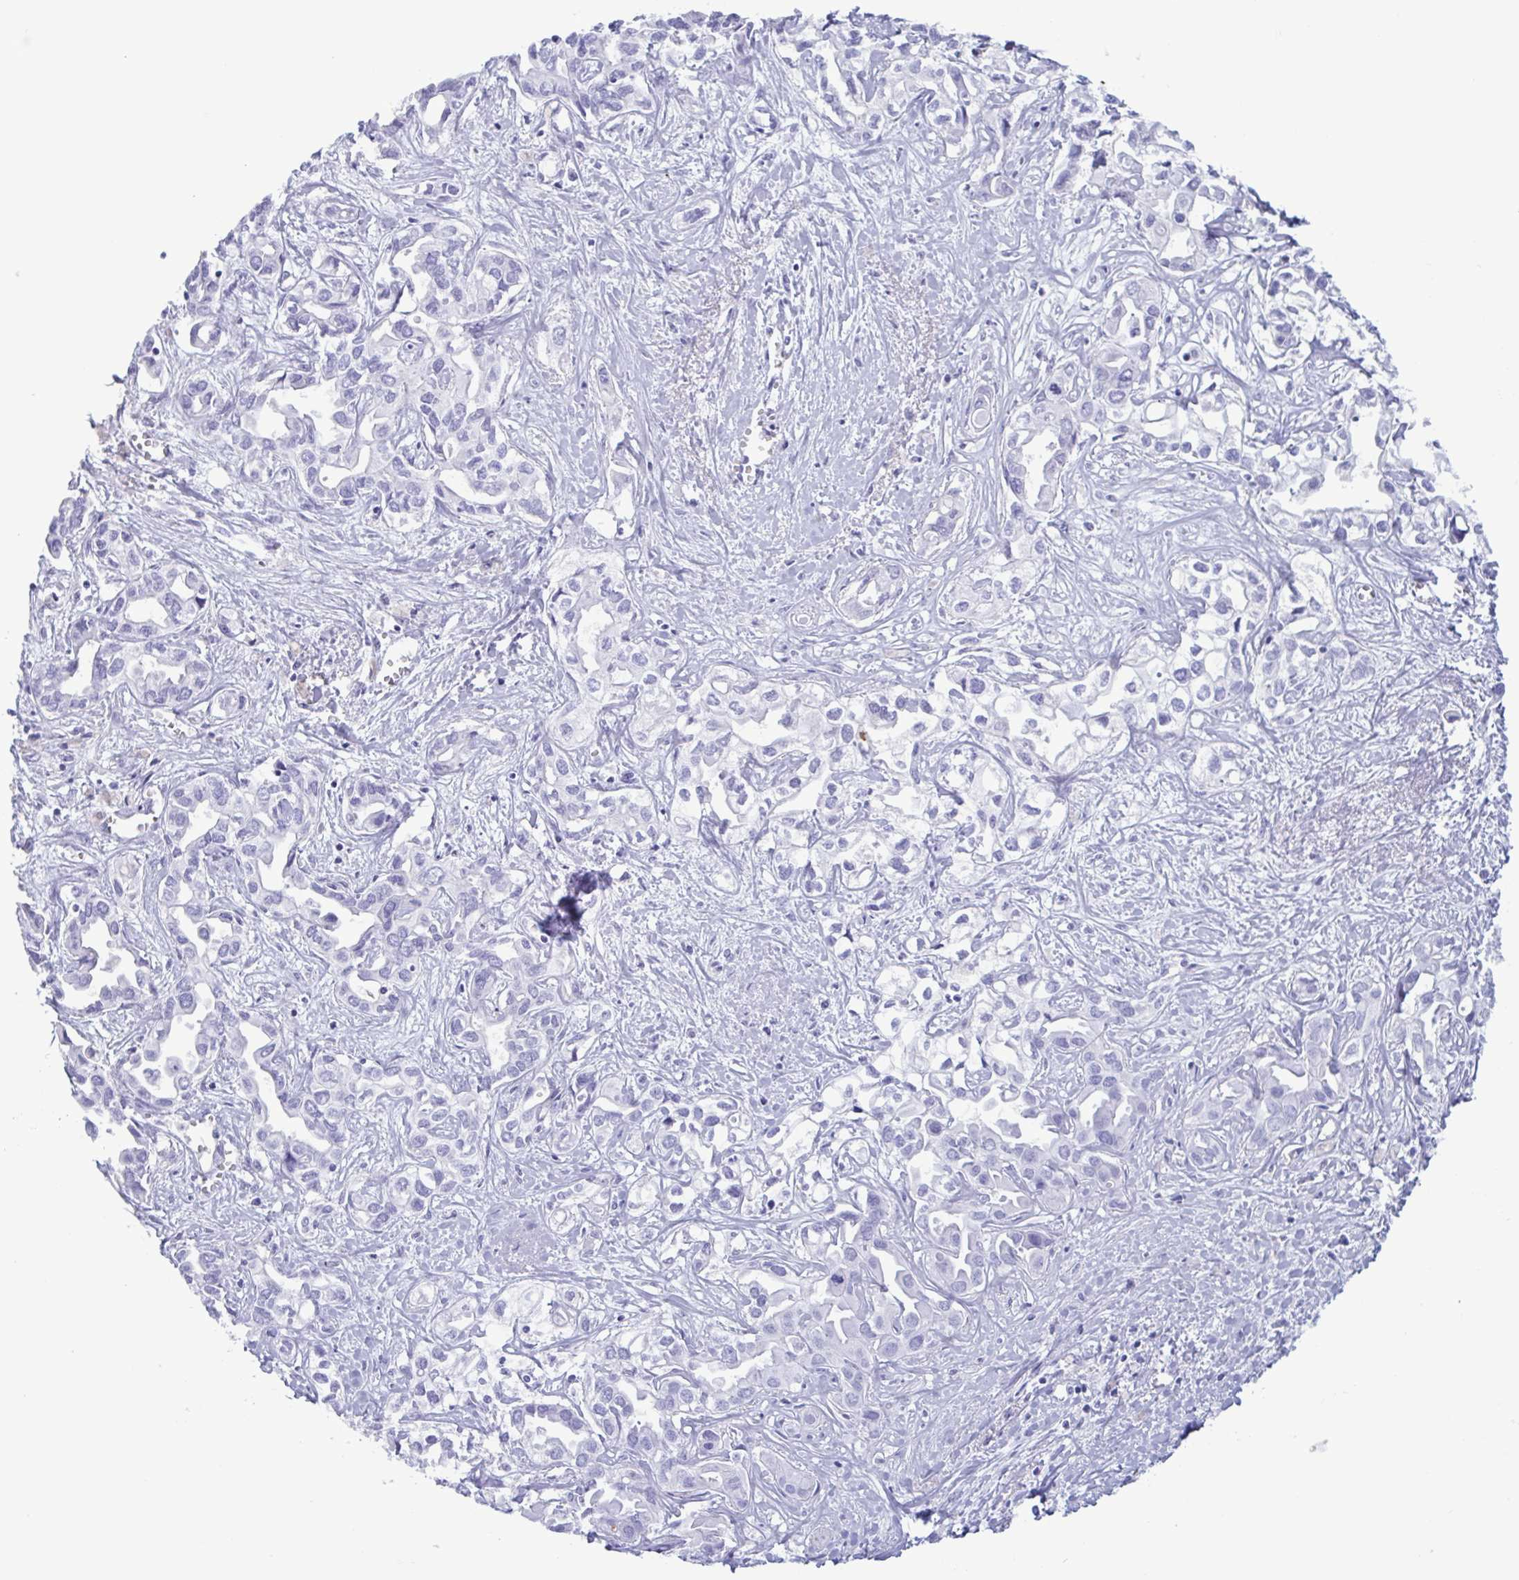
{"staining": {"intensity": "negative", "quantity": "none", "location": "none"}, "tissue": "liver cancer", "cell_type": "Tumor cells", "image_type": "cancer", "snomed": [{"axis": "morphology", "description": "Cholangiocarcinoma"}, {"axis": "topography", "description": "Liver"}], "caption": "Tumor cells show no significant protein positivity in liver cholangiocarcinoma.", "gene": "LTF", "patient": {"sex": "female", "age": 64}}